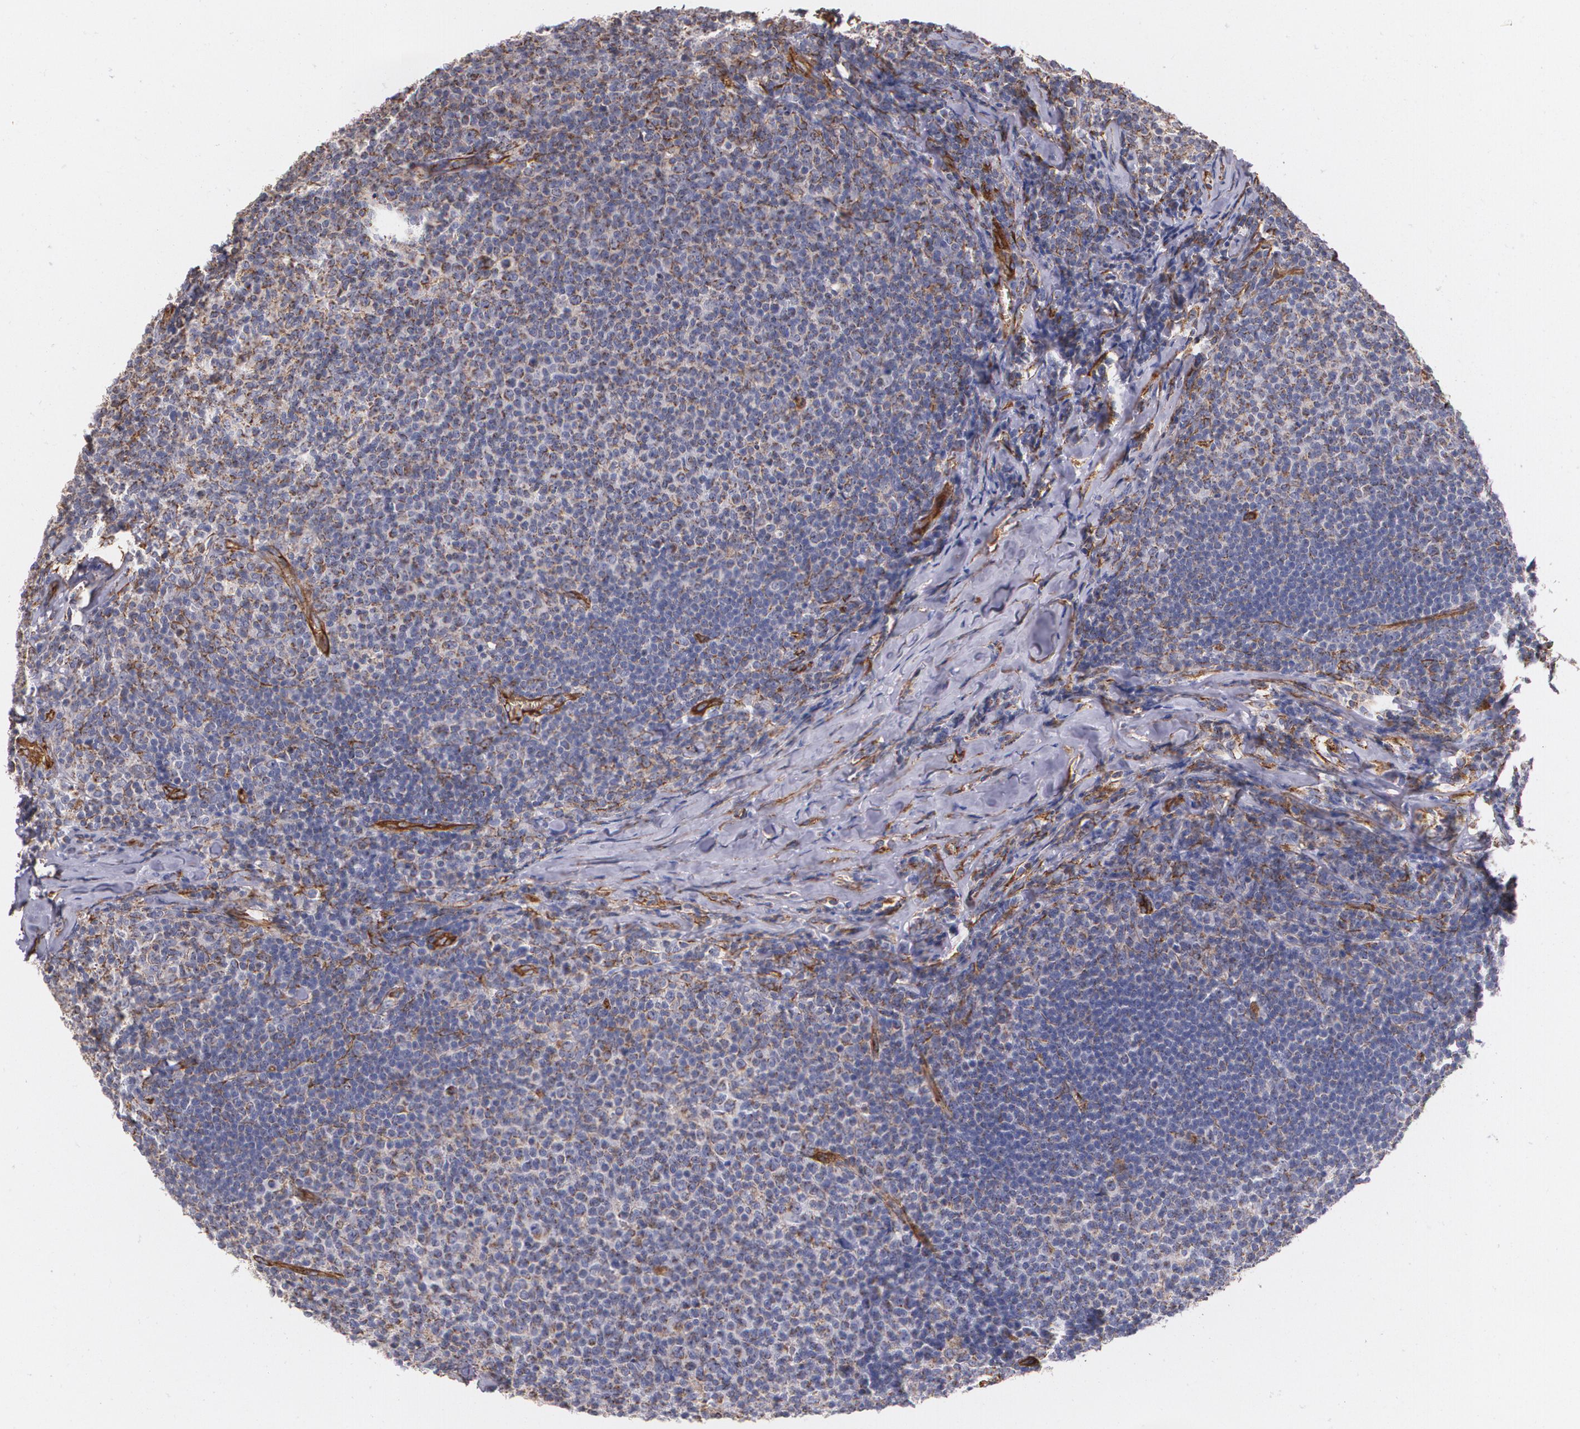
{"staining": {"intensity": "negative", "quantity": "none", "location": "none"}, "tissue": "lymphoma", "cell_type": "Tumor cells", "image_type": "cancer", "snomed": [{"axis": "morphology", "description": "Malignant lymphoma, non-Hodgkin's type, Low grade"}, {"axis": "topography", "description": "Lymph node"}], "caption": "Immunohistochemical staining of malignant lymphoma, non-Hodgkin's type (low-grade) displays no significant staining in tumor cells.", "gene": "TJP1", "patient": {"sex": "male", "age": 74}}